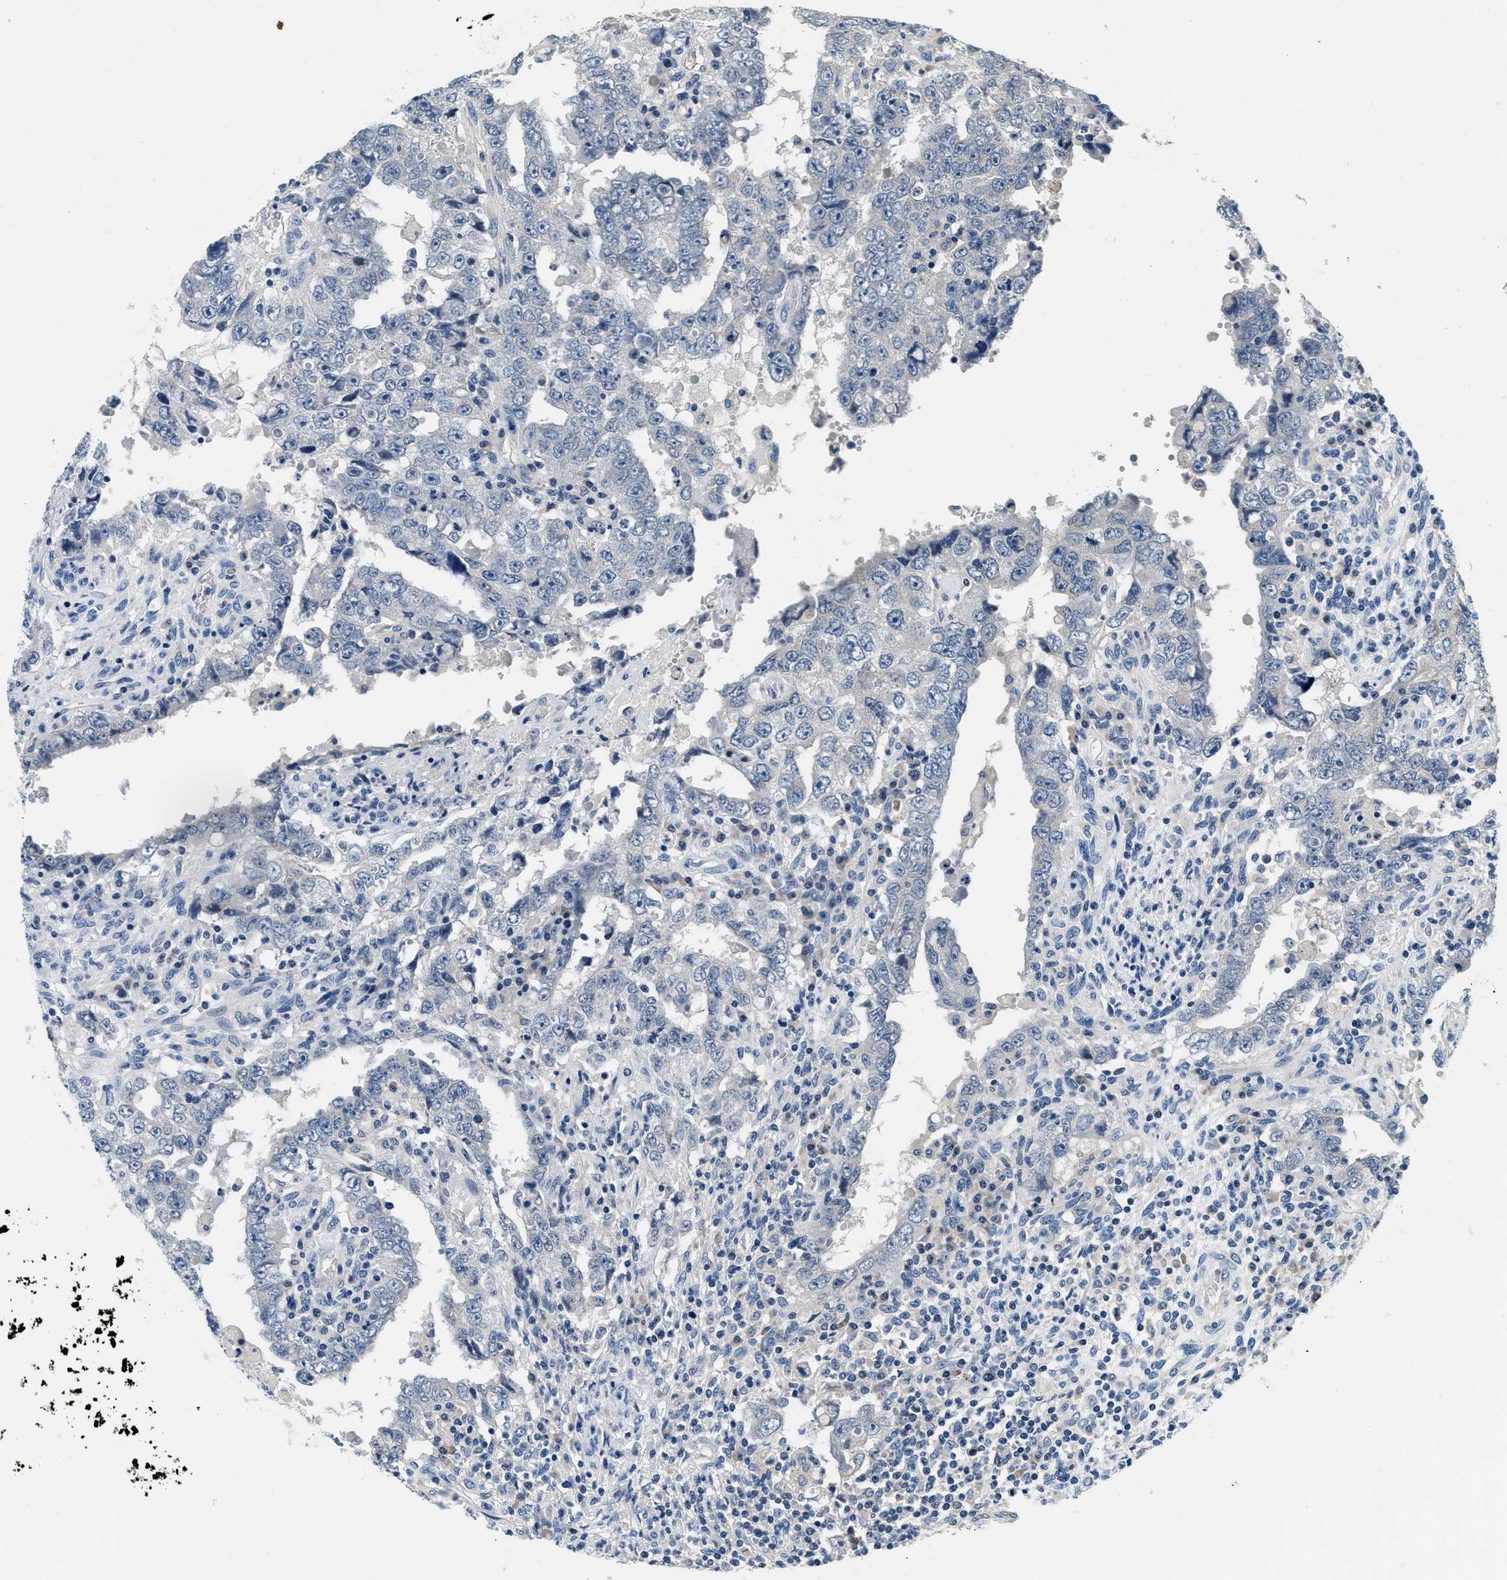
{"staining": {"intensity": "negative", "quantity": "none", "location": "none"}, "tissue": "testis cancer", "cell_type": "Tumor cells", "image_type": "cancer", "snomed": [{"axis": "morphology", "description": "Carcinoma, Embryonal, NOS"}, {"axis": "topography", "description": "Testis"}], "caption": "Tumor cells show no significant protein staining in testis cancer (embryonal carcinoma).", "gene": "ALDH3A2", "patient": {"sex": "male", "age": 26}}